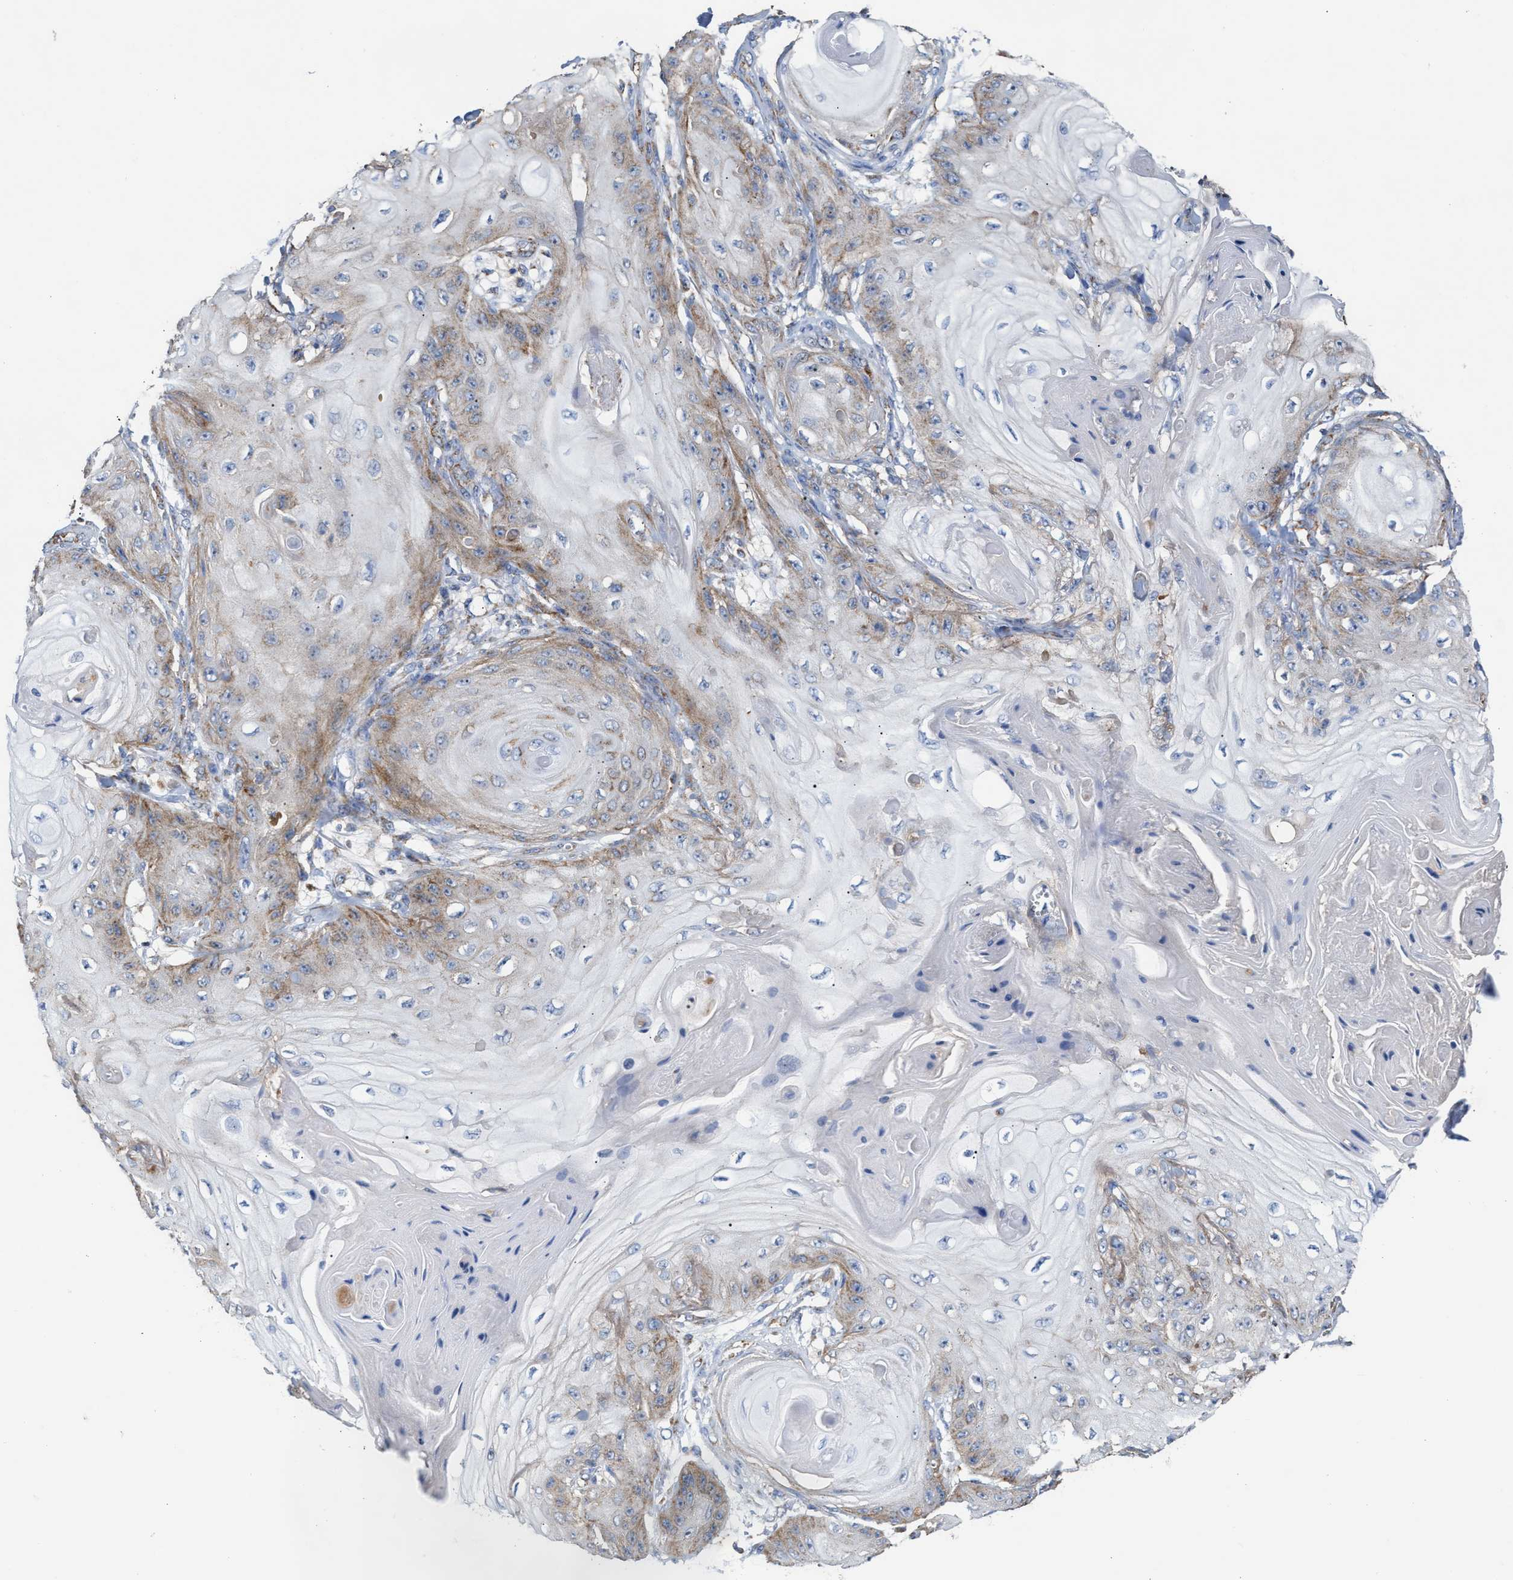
{"staining": {"intensity": "moderate", "quantity": "25%-75%", "location": "cytoplasmic/membranous"}, "tissue": "skin cancer", "cell_type": "Tumor cells", "image_type": "cancer", "snomed": [{"axis": "morphology", "description": "Squamous cell carcinoma, NOS"}, {"axis": "topography", "description": "Skin"}], "caption": "Protein expression analysis of skin squamous cell carcinoma demonstrates moderate cytoplasmic/membranous expression in approximately 25%-75% of tumor cells.", "gene": "MECR", "patient": {"sex": "male", "age": 74}}